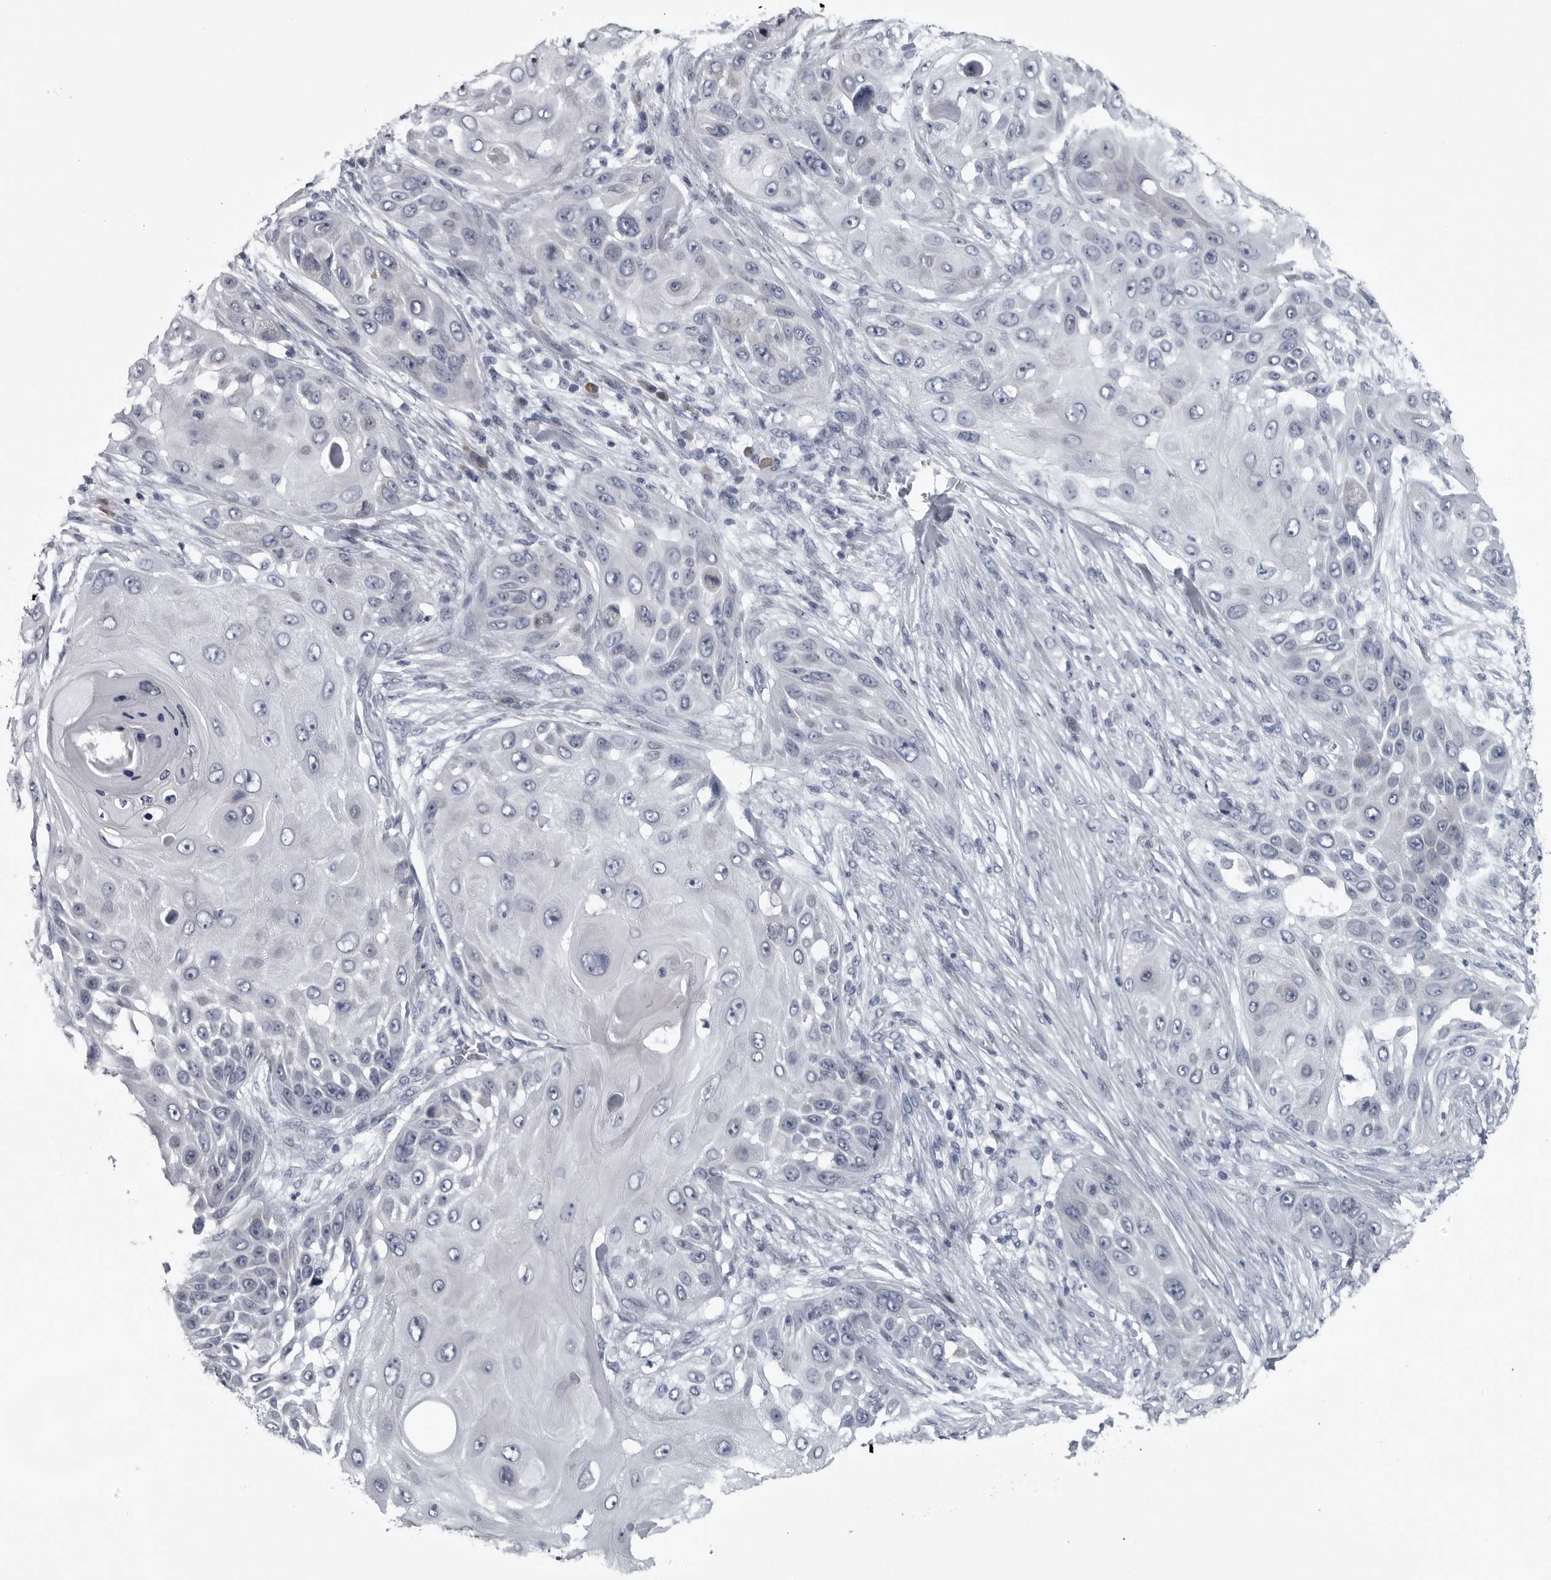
{"staining": {"intensity": "negative", "quantity": "none", "location": "none"}, "tissue": "skin cancer", "cell_type": "Tumor cells", "image_type": "cancer", "snomed": [{"axis": "morphology", "description": "Squamous cell carcinoma, NOS"}, {"axis": "topography", "description": "Skin"}], "caption": "This is an immunohistochemistry photomicrograph of human skin cancer. There is no staining in tumor cells.", "gene": "MYOC", "patient": {"sex": "female", "age": 44}}